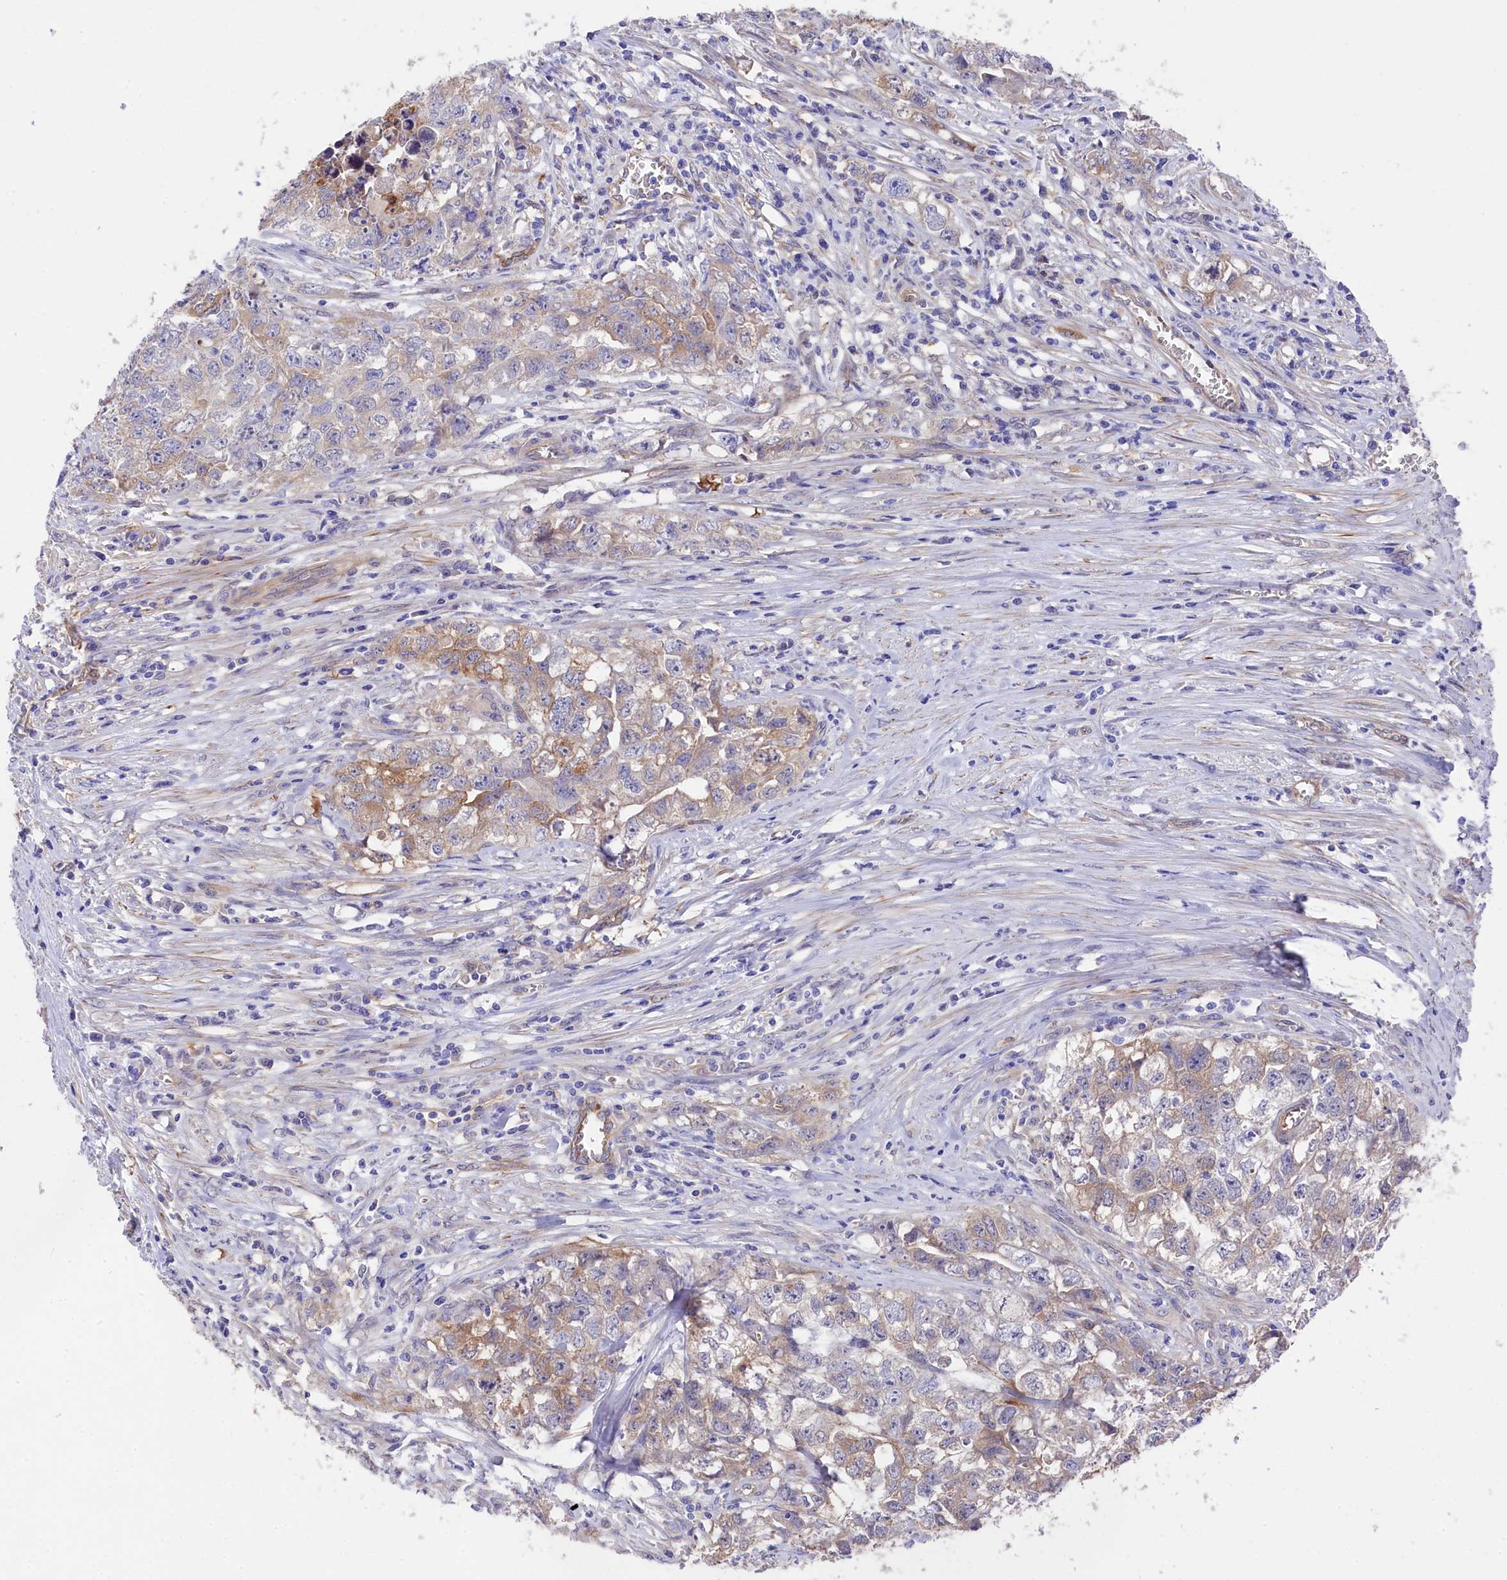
{"staining": {"intensity": "moderate", "quantity": "<25%", "location": "cytoplasmic/membranous"}, "tissue": "testis cancer", "cell_type": "Tumor cells", "image_type": "cancer", "snomed": [{"axis": "morphology", "description": "Seminoma, NOS"}, {"axis": "morphology", "description": "Carcinoma, Embryonal, NOS"}, {"axis": "topography", "description": "Testis"}], "caption": "A photomicrograph showing moderate cytoplasmic/membranous positivity in approximately <25% of tumor cells in testis cancer, as visualized by brown immunohistochemical staining.", "gene": "LHFPL4", "patient": {"sex": "male", "age": 43}}